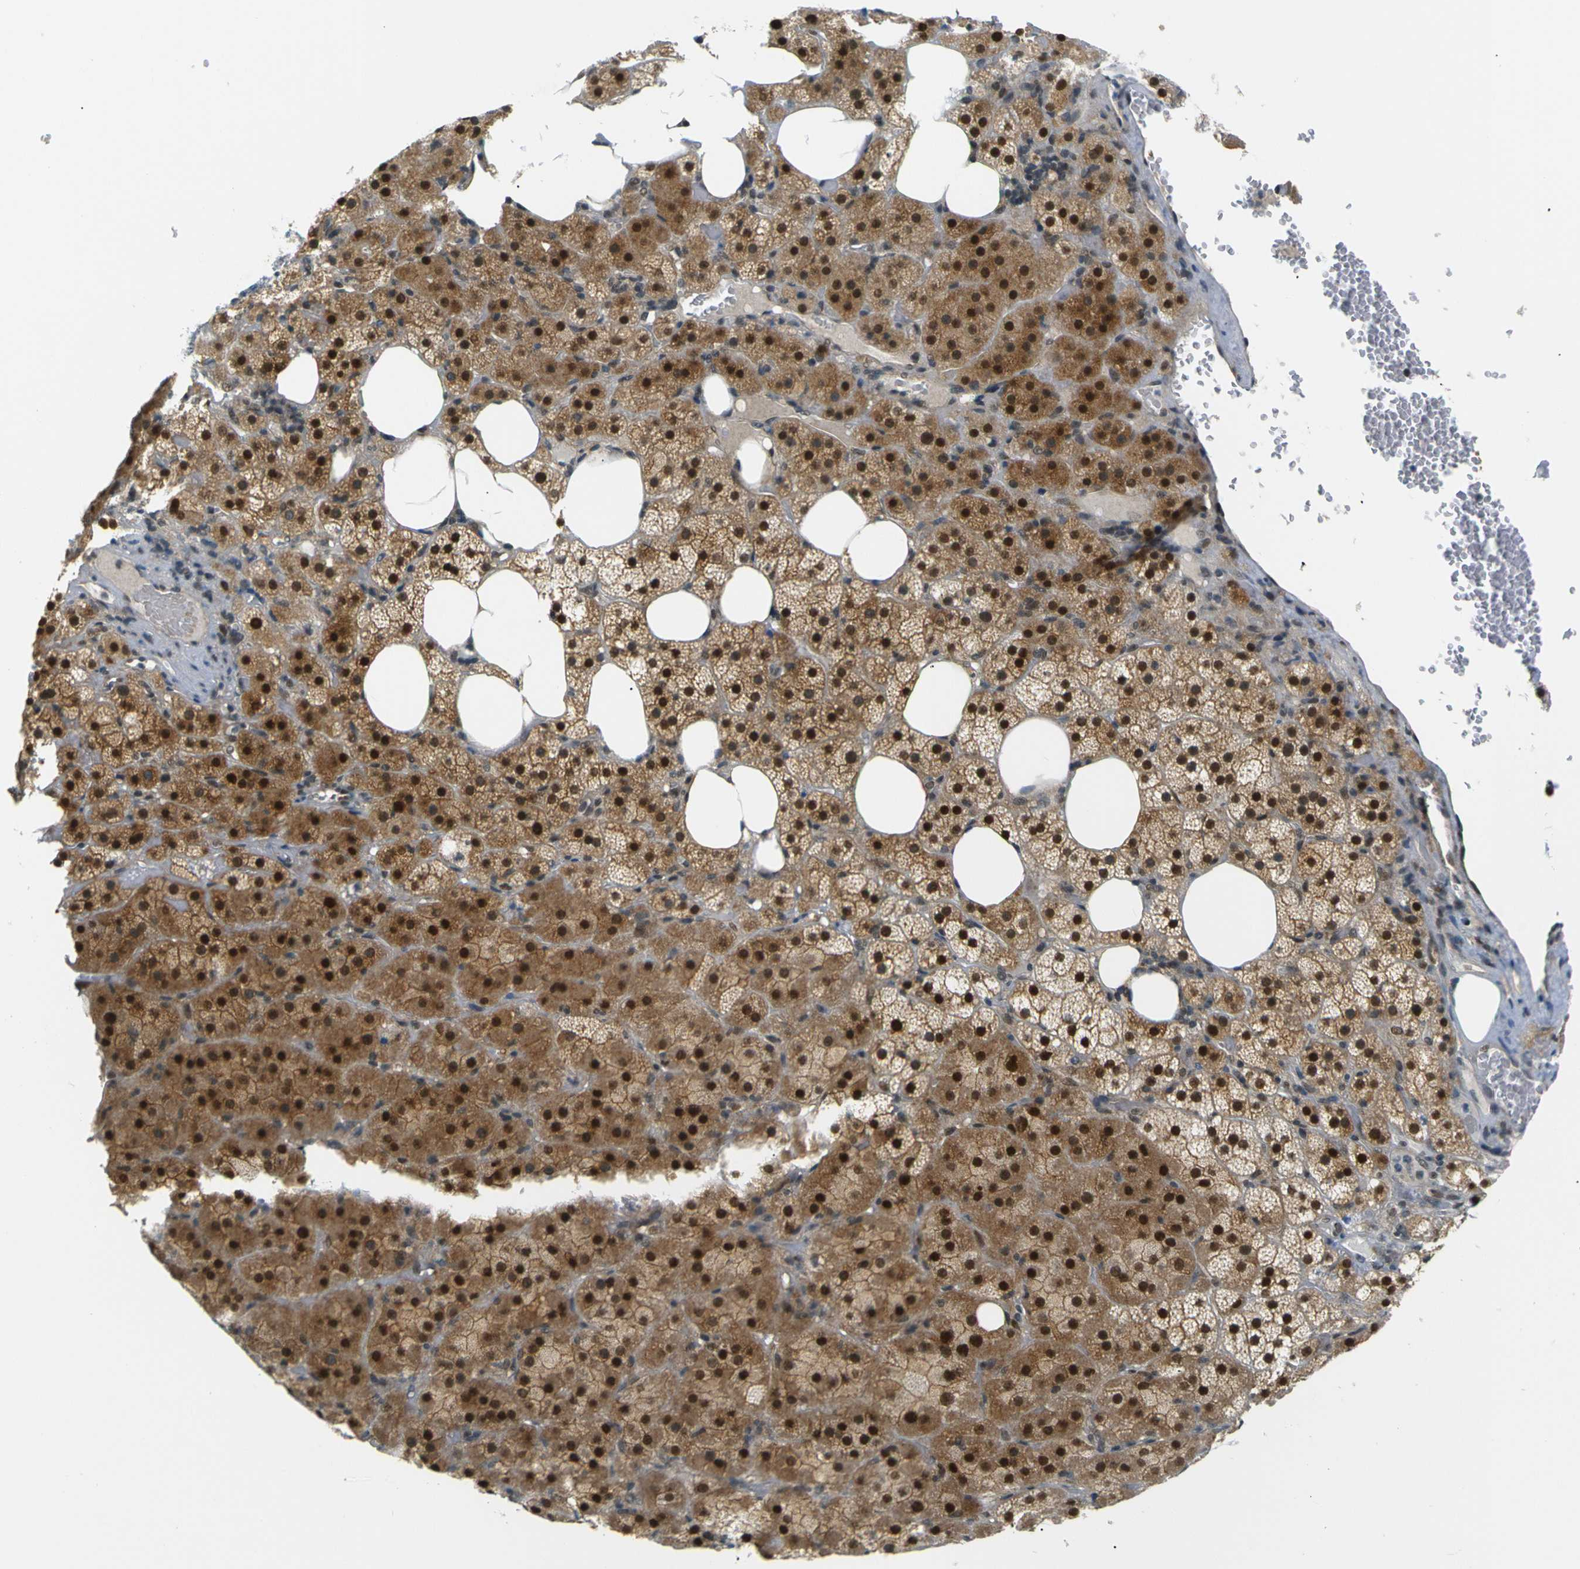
{"staining": {"intensity": "moderate", "quantity": ">75%", "location": "cytoplasmic/membranous,nuclear"}, "tissue": "adrenal gland", "cell_type": "Glandular cells", "image_type": "normal", "snomed": [{"axis": "morphology", "description": "Normal tissue, NOS"}, {"axis": "topography", "description": "Adrenal gland"}], "caption": "A micrograph of human adrenal gland stained for a protein reveals moderate cytoplasmic/membranous,nuclear brown staining in glandular cells. (brown staining indicates protein expression, while blue staining denotes nuclei).", "gene": "SKP1", "patient": {"sex": "female", "age": 59}}